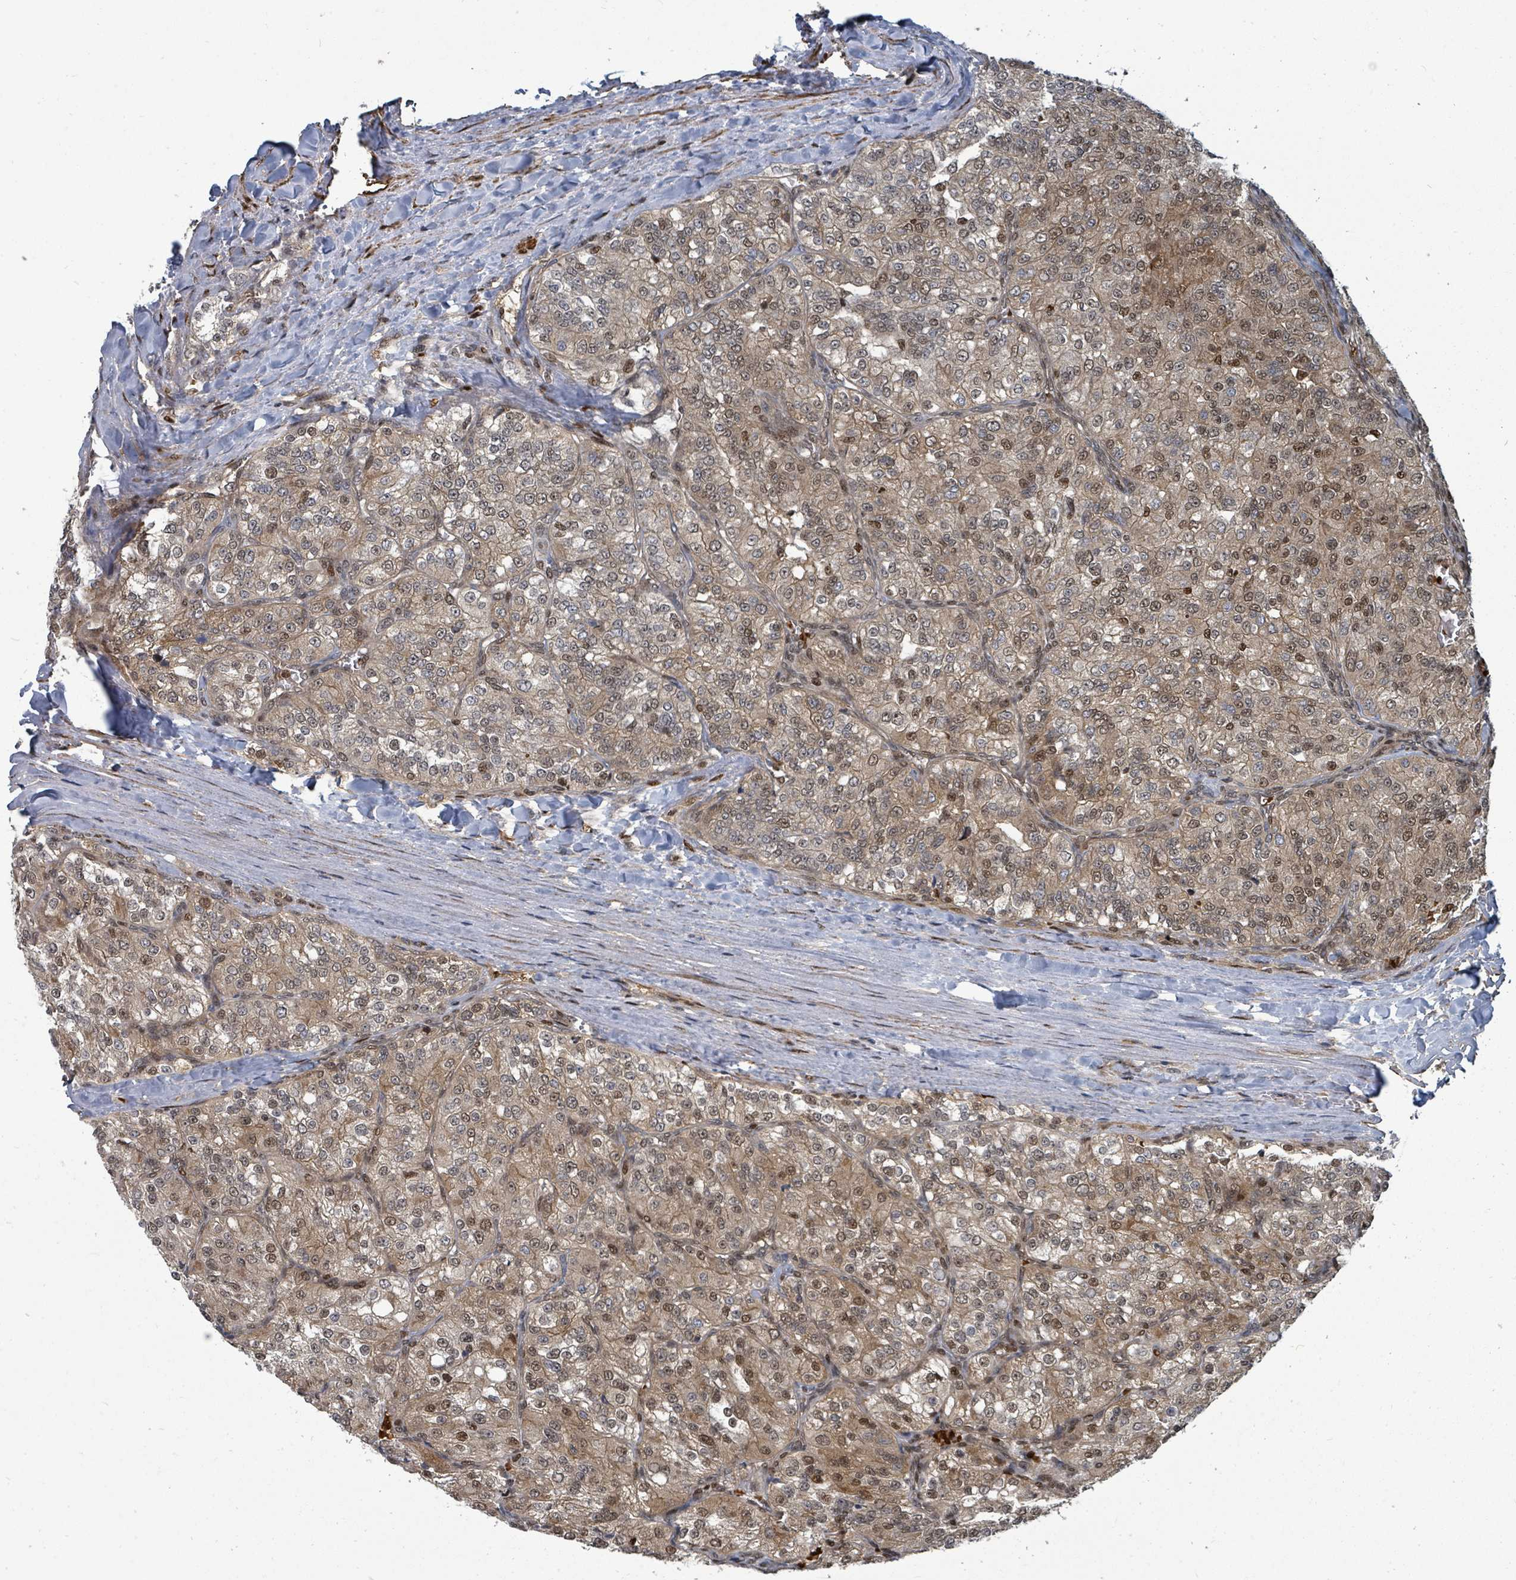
{"staining": {"intensity": "moderate", "quantity": ">75%", "location": "cytoplasmic/membranous,nuclear"}, "tissue": "renal cancer", "cell_type": "Tumor cells", "image_type": "cancer", "snomed": [{"axis": "morphology", "description": "Adenocarcinoma, NOS"}, {"axis": "topography", "description": "Kidney"}], "caption": "Immunohistochemical staining of human renal adenocarcinoma reveals medium levels of moderate cytoplasmic/membranous and nuclear protein staining in approximately >75% of tumor cells. The staining was performed using DAB, with brown indicating positive protein expression. Nuclei are stained blue with hematoxylin.", "gene": "TRDMT1", "patient": {"sex": "female", "age": 63}}